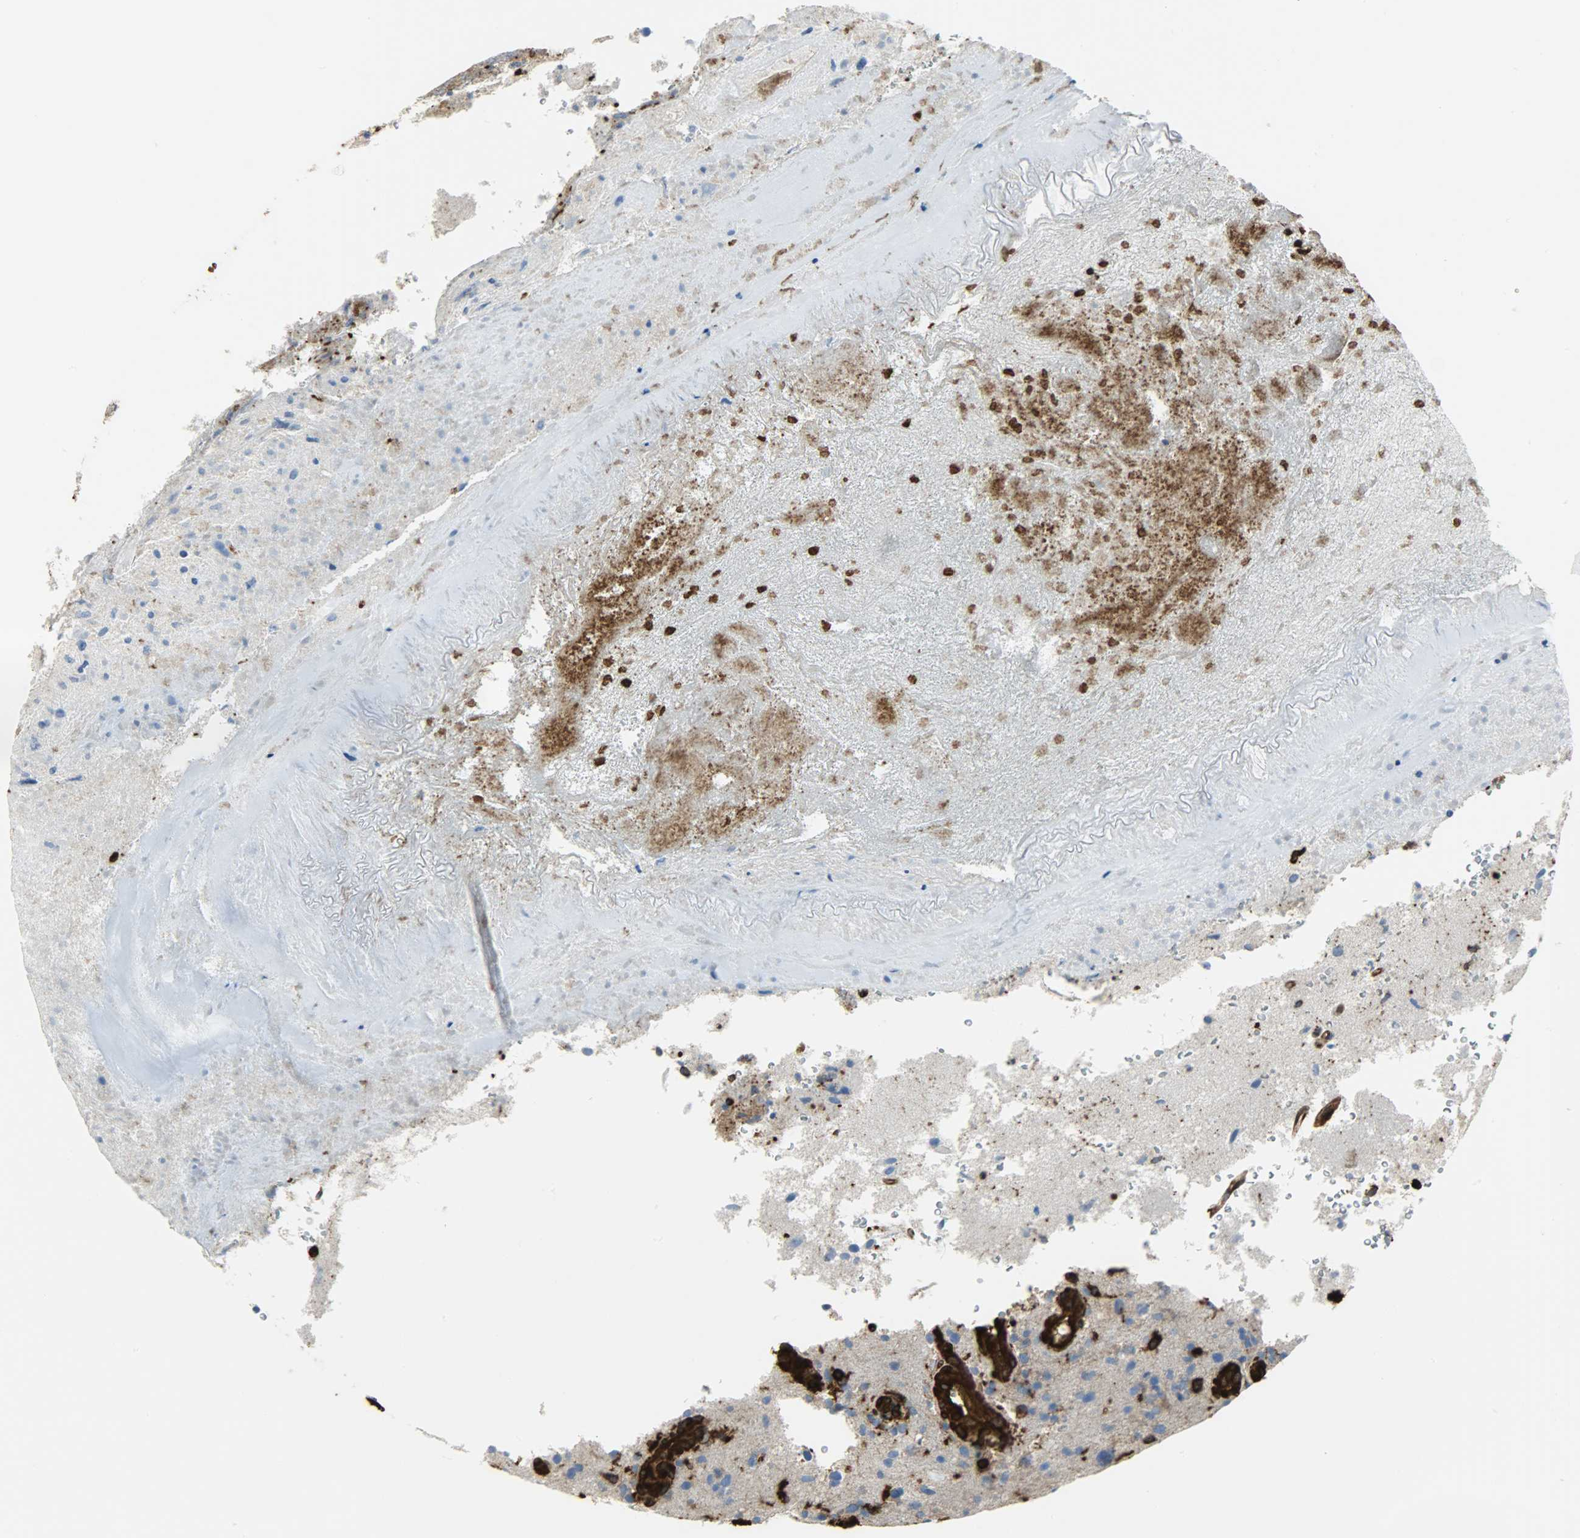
{"staining": {"intensity": "moderate", "quantity": "25%-75%", "location": "cytoplasmic/membranous"}, "tissue": "glioma", "cell_type": "Tumor cells", "image_type": "cancer", "snomed": [{"axis": "morphology", "description": "Normal tissue, NOS"}, {"axis": "morphology", "description": "Glioma, malignant, High grade"}, {"axis": "topography", "description": "Cerebral cortex"}], "caption": "An image of human malignant glioma (high-grade) stained for a protein exhibits moderate cytoplasmic/membranous brown staining in tumor cells.", "gene": "VASP", "patient": {"sex": "male", "age": 75}}